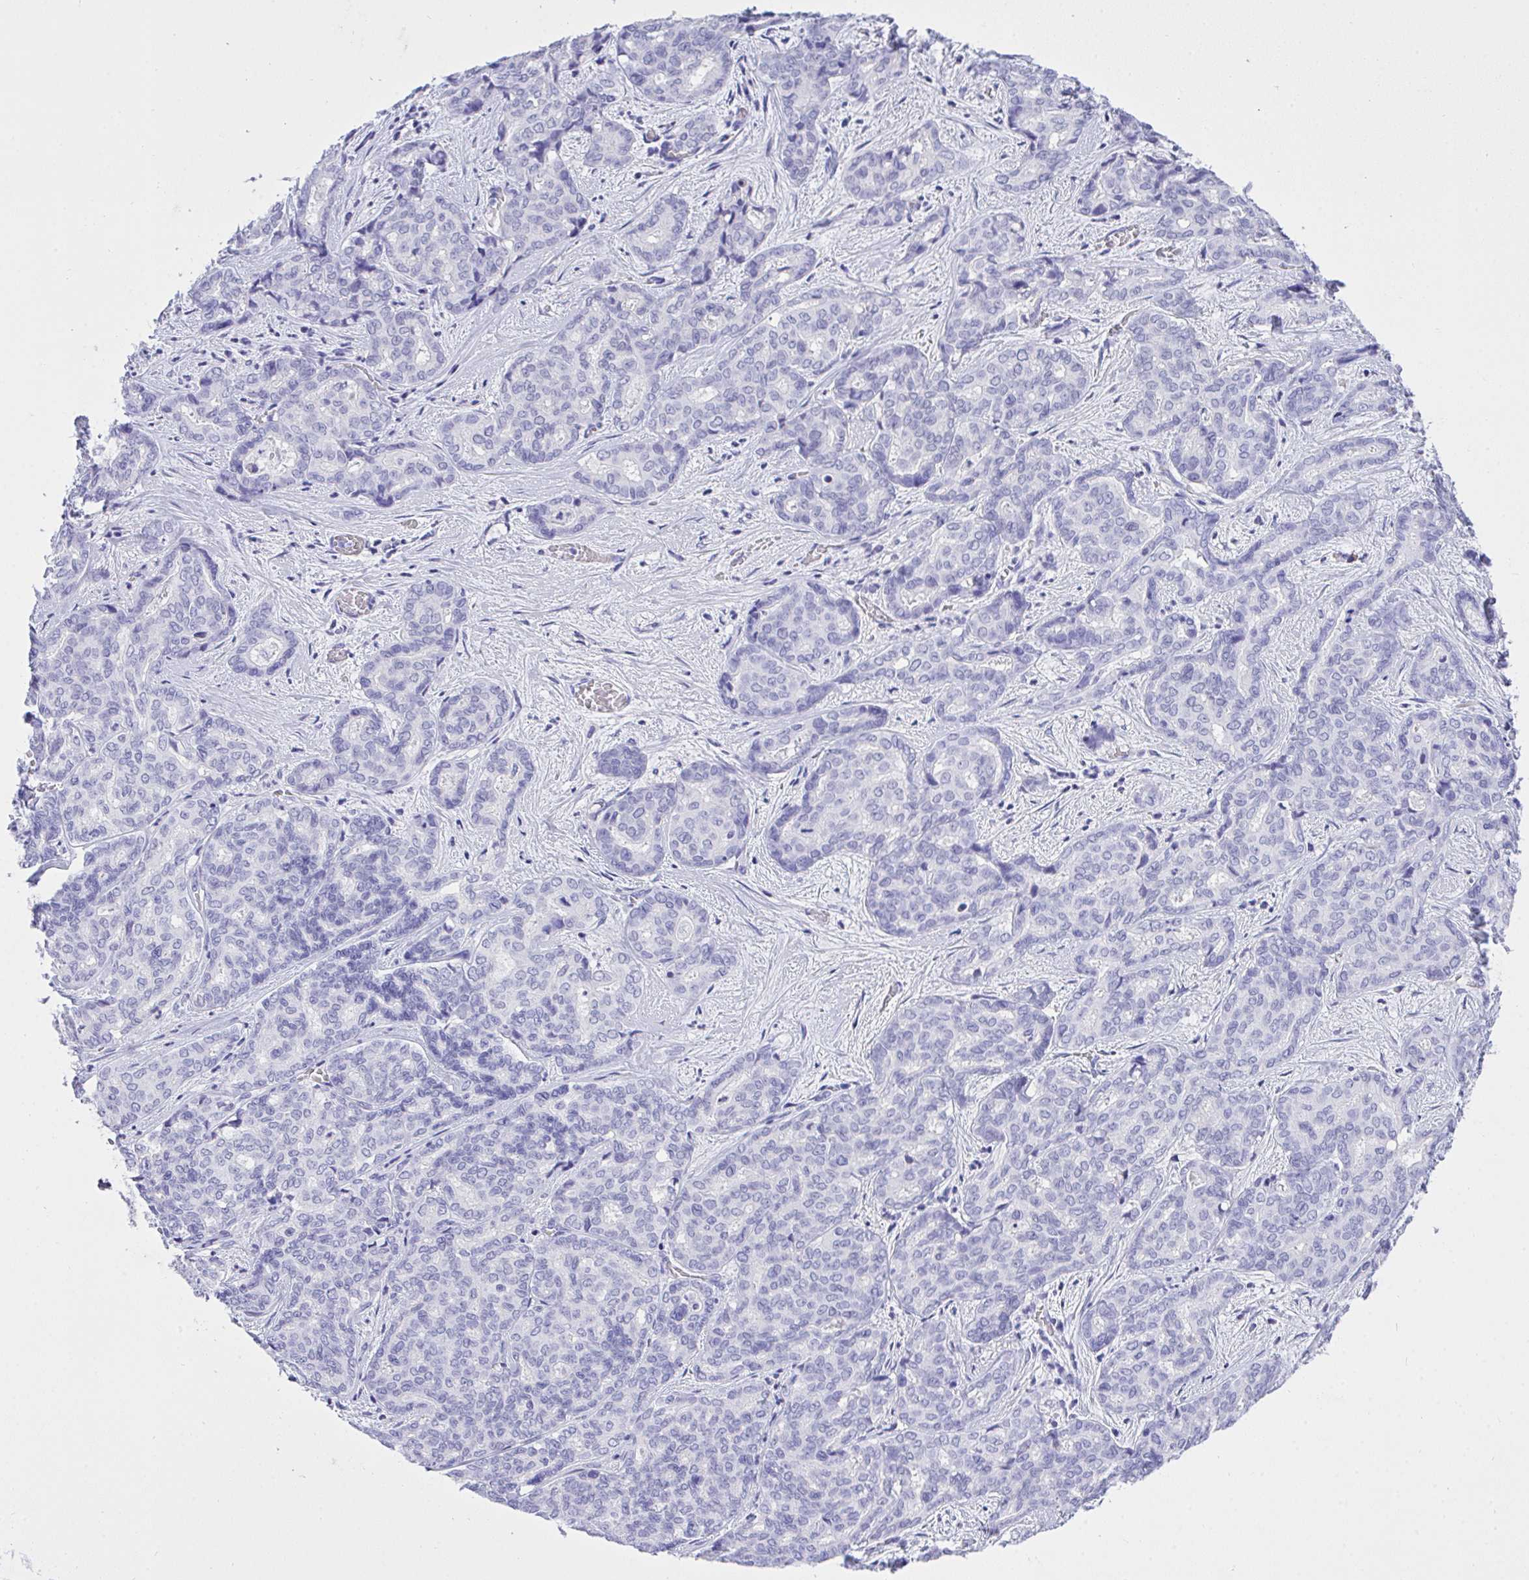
{"staining": {"intensity": "negative", "quantity": "none", "location": "none"}, "tissue": "liver cancer", "cell_type": "Tumor cells", "image_type": "cancer", "snomed": [{"axis": "morphology", "description": "Cholangiocarcinoma"}, {"axis": "topography", "description": "Liver"}], "caption": "There is no significant positivity in tumor cells of liver cancer.", "gene": "AKR1D1", "patient": {"sex": "female", "age": 64}}